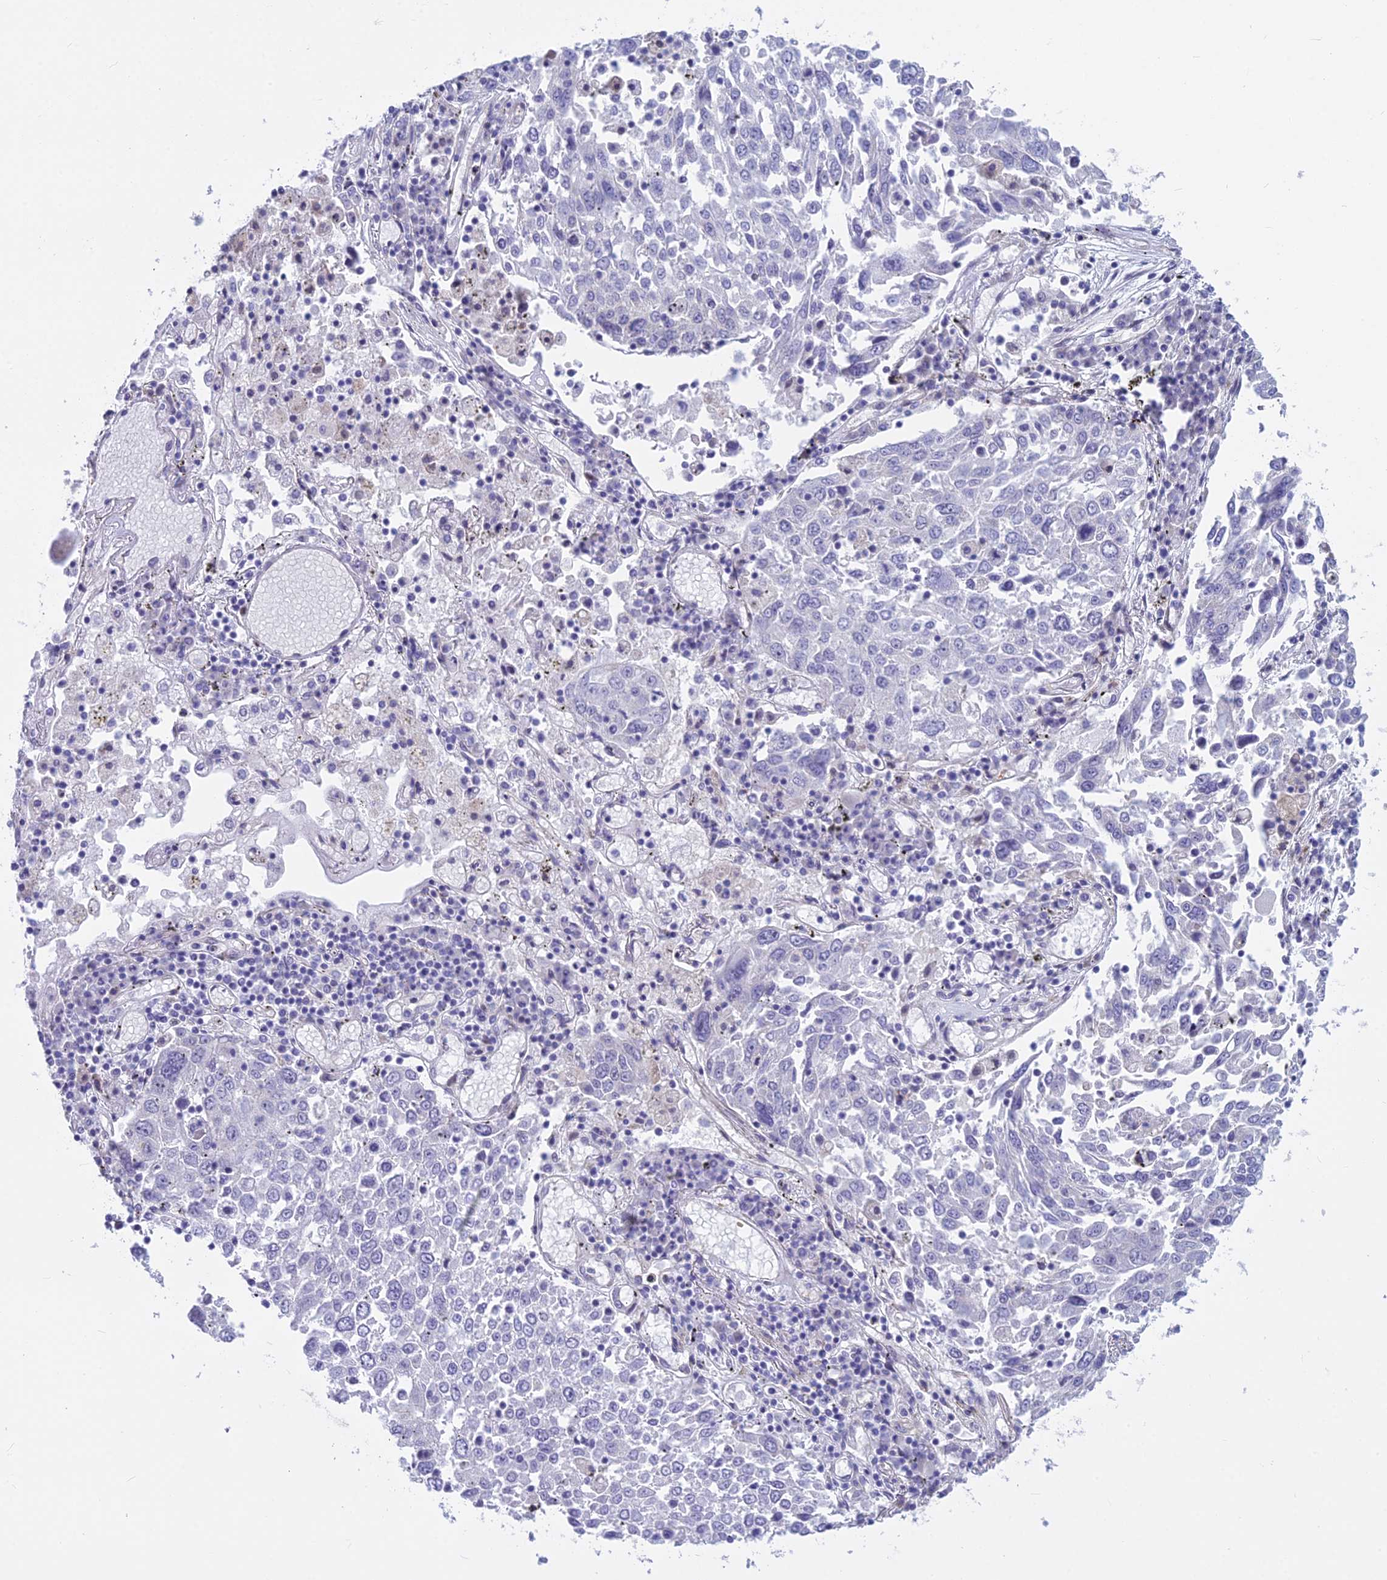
{"staining": {"intensity": "negative", "quantity": "none", "location": "none"}, "tissue": "lung cancer", "cell_type": "Tumor cells", "image_type": "cancer", "snomed": [{"axis": "morphology", "description": "Squamous cell carcinoma, NOS"}, {"axis": "topography", "description": "Lung"}], "caption": "This histopathology image is of lung cancer (squamous cell carcinoma) stained with immunohistochemistry (IHC) to label a protein in brown with the nuclei are counter-stained blue. There is no staining in tumor cells.", "gene": "PCDHB14", "patient": {"sex": "male", "age": 65}}